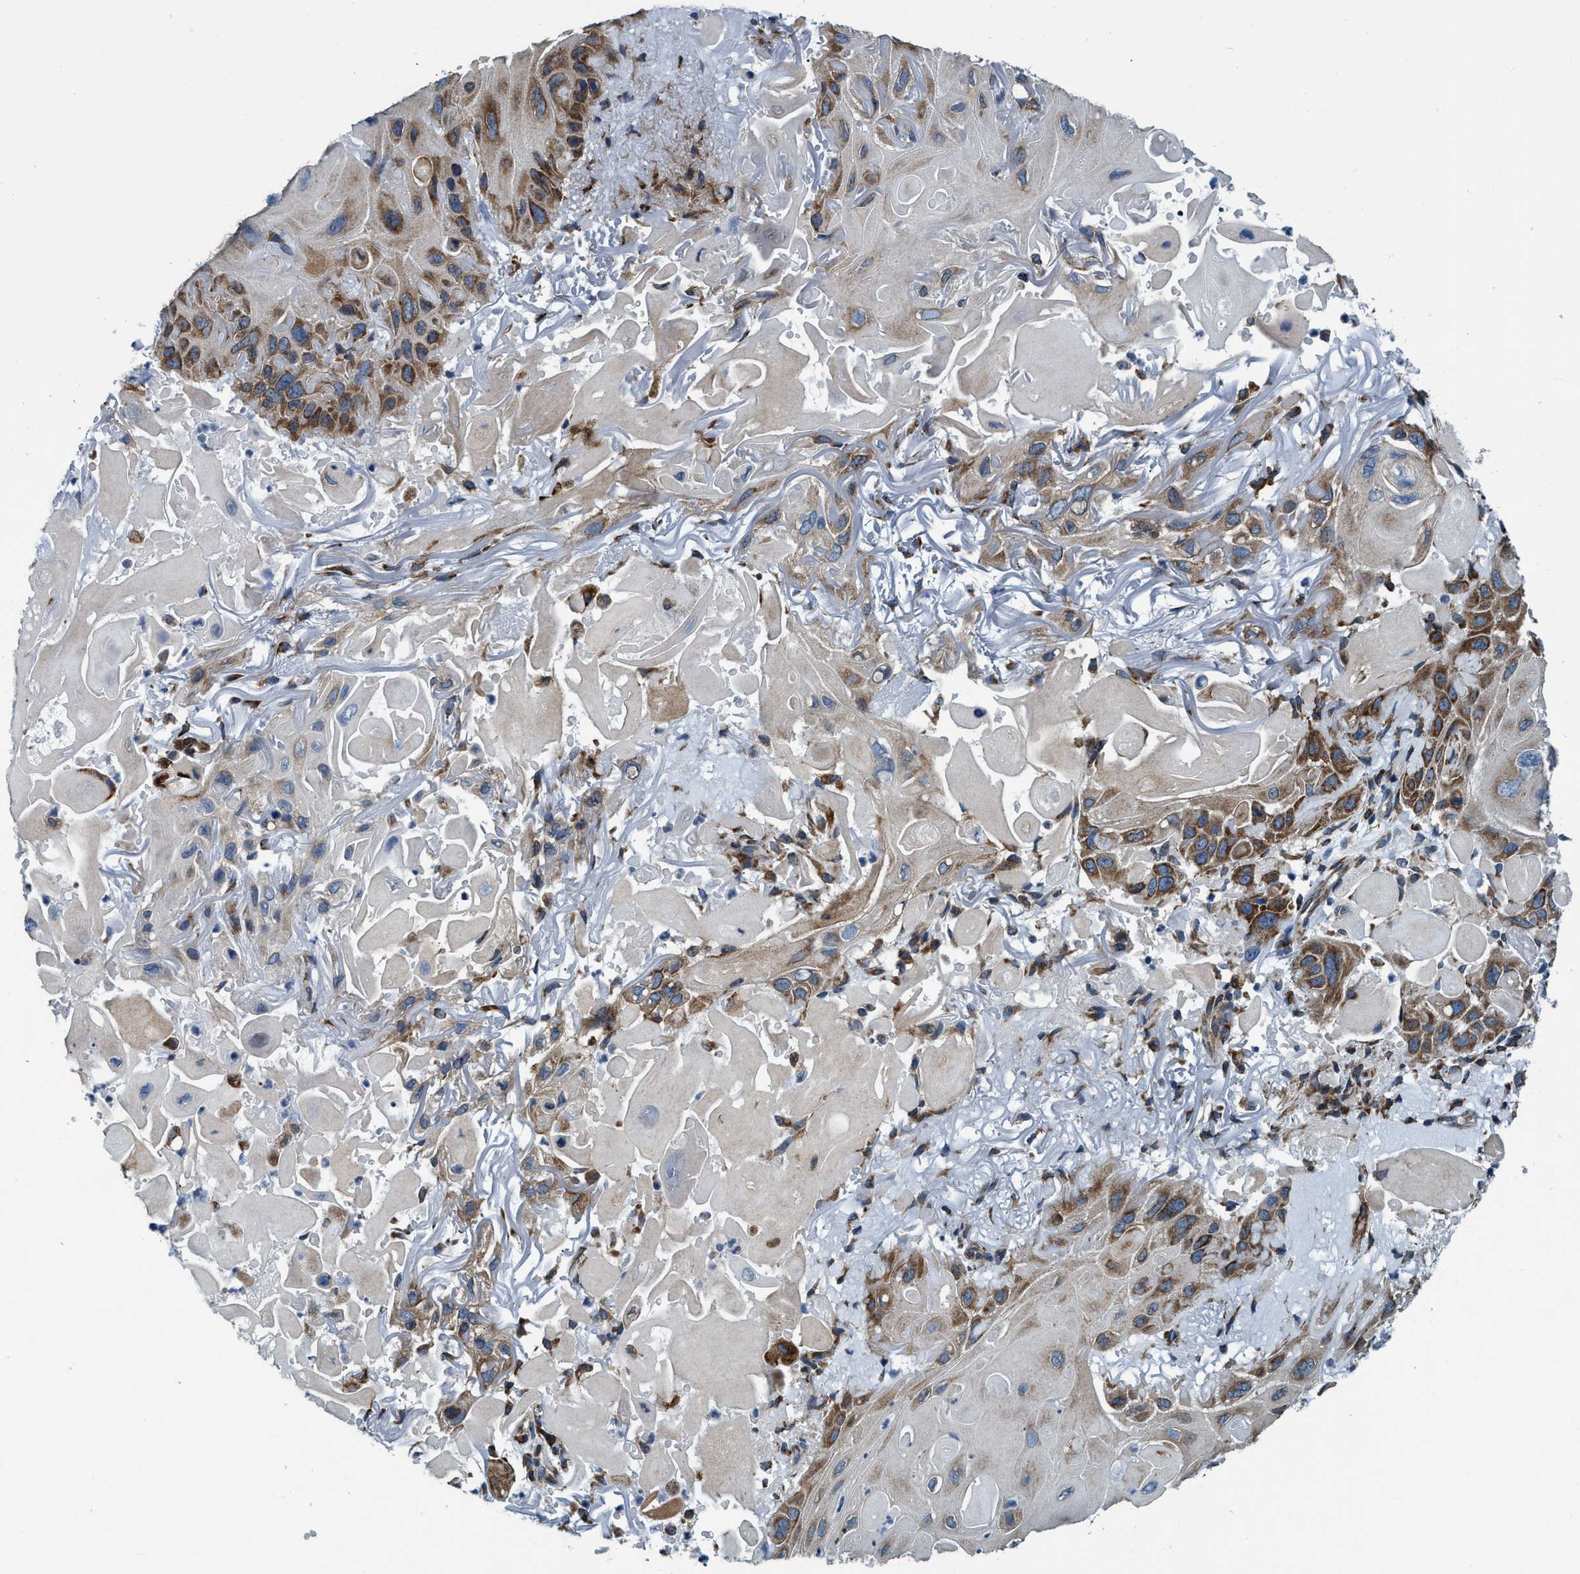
{"staining": {"intensity": "strong", "quantity": "<25%", "location": "cytoplasmic/membranous"}, "tissue": "skin cancer", "cell_type": "Tumor cells", "image_type": "cancer", "snomed": [{"axis": "morphology", "description": "Squamous cell carcinoma, NOS"}, {"axis": "topography", "description": "Skin"}], "caption": "Human skin cancer stained with a protein marker shows strong staining in tumor cells.", "gene": "ARMC9", "patient": {"sex": "female", "age": 77}}